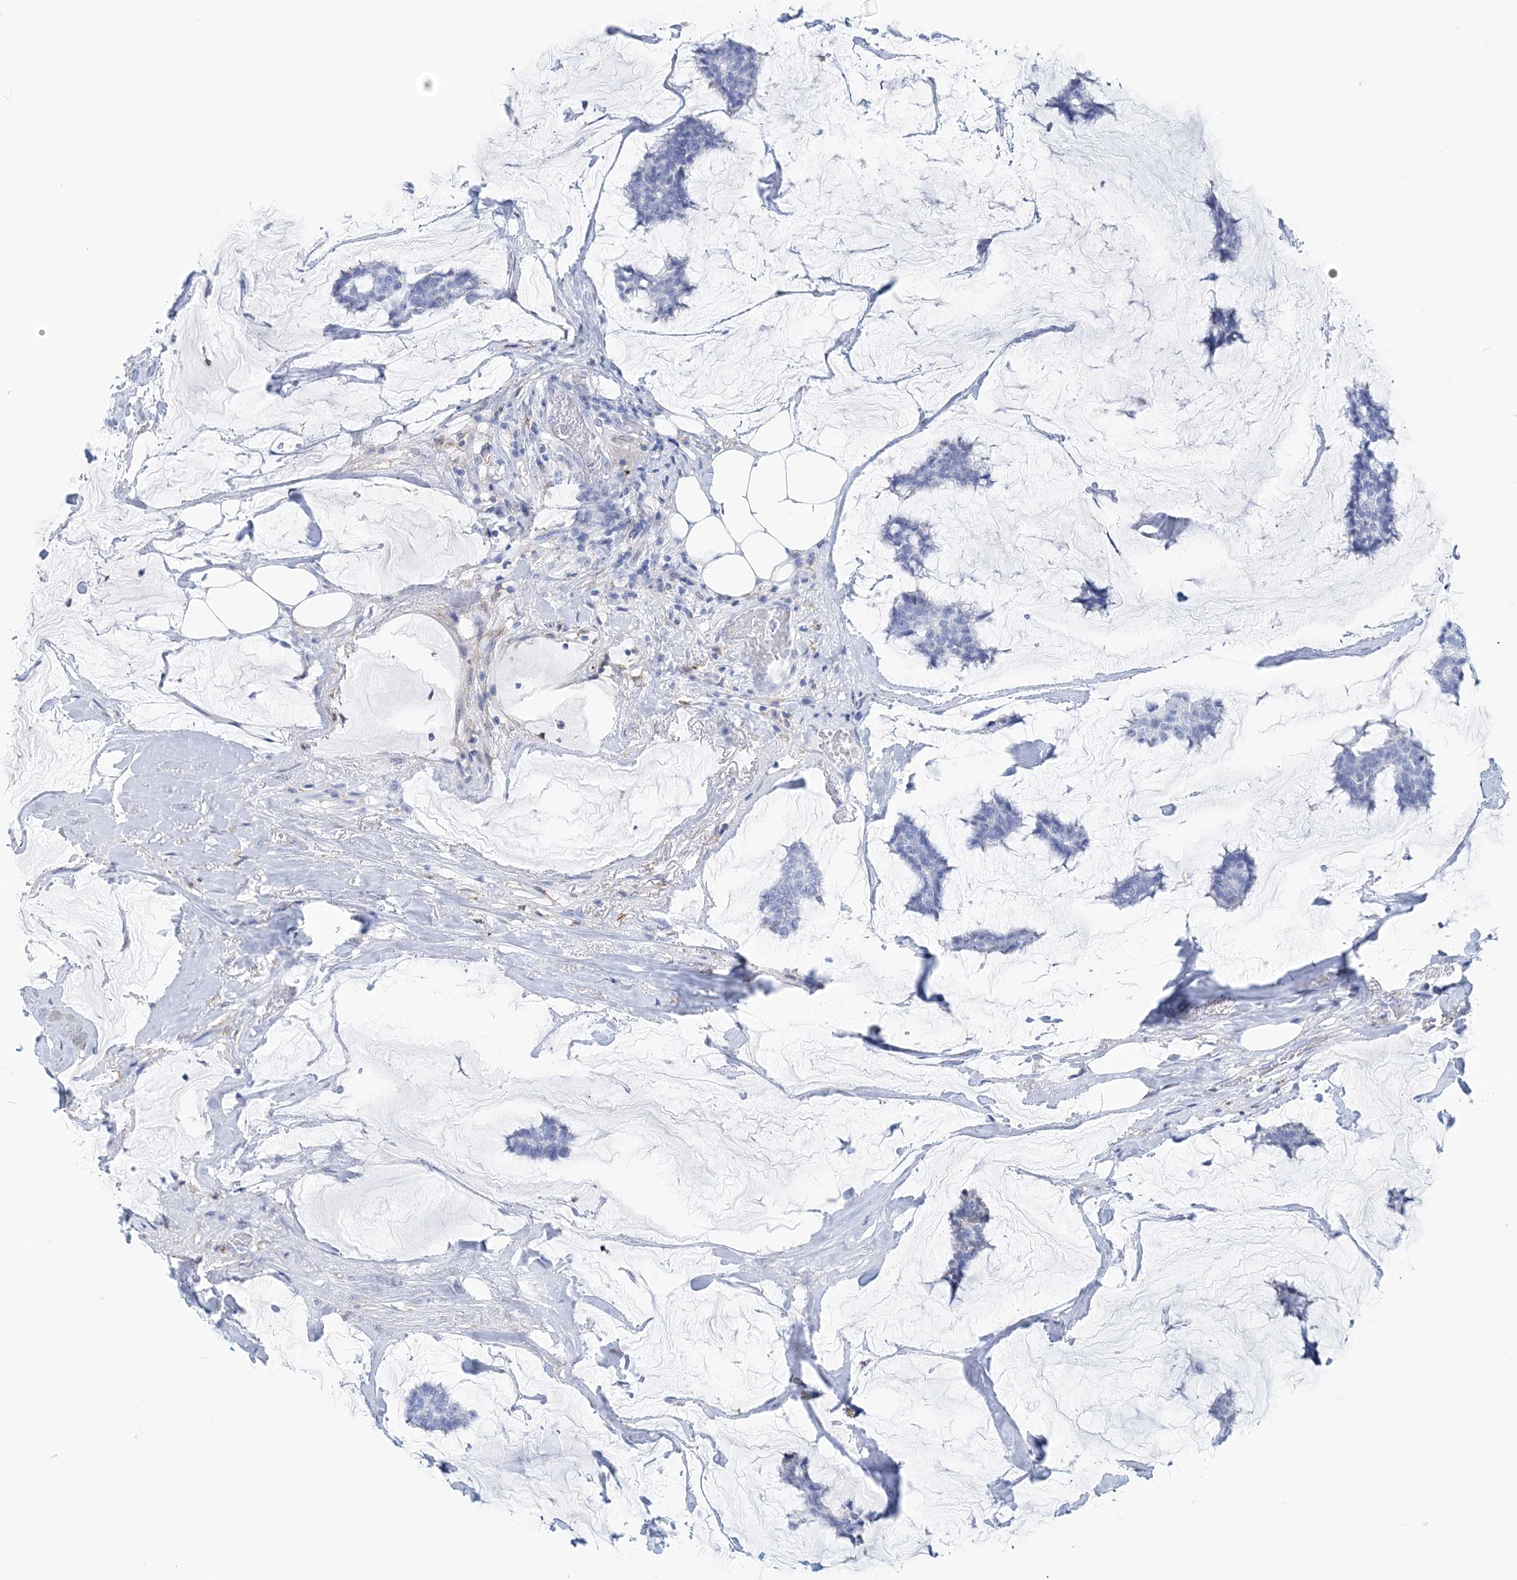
{"staining": {"intensity": "negative", "quantity": "none", "location": "none"}, "tissue": "breast cancer", "cell_type": "Tumor cells", "image_type": "cancer", "snomed": [{"axis": "morphology", "description": "Duct carcinoma"}, {"axis": "topography", "description": "Breast"}], "caption": "Immunohistochemistry histopathology image of human breast cancer stained for a protein (brown), which shows no expression in tumor cells.", "gene": "NKX6-1", "patient": {"sex": "female", "age": 93}}